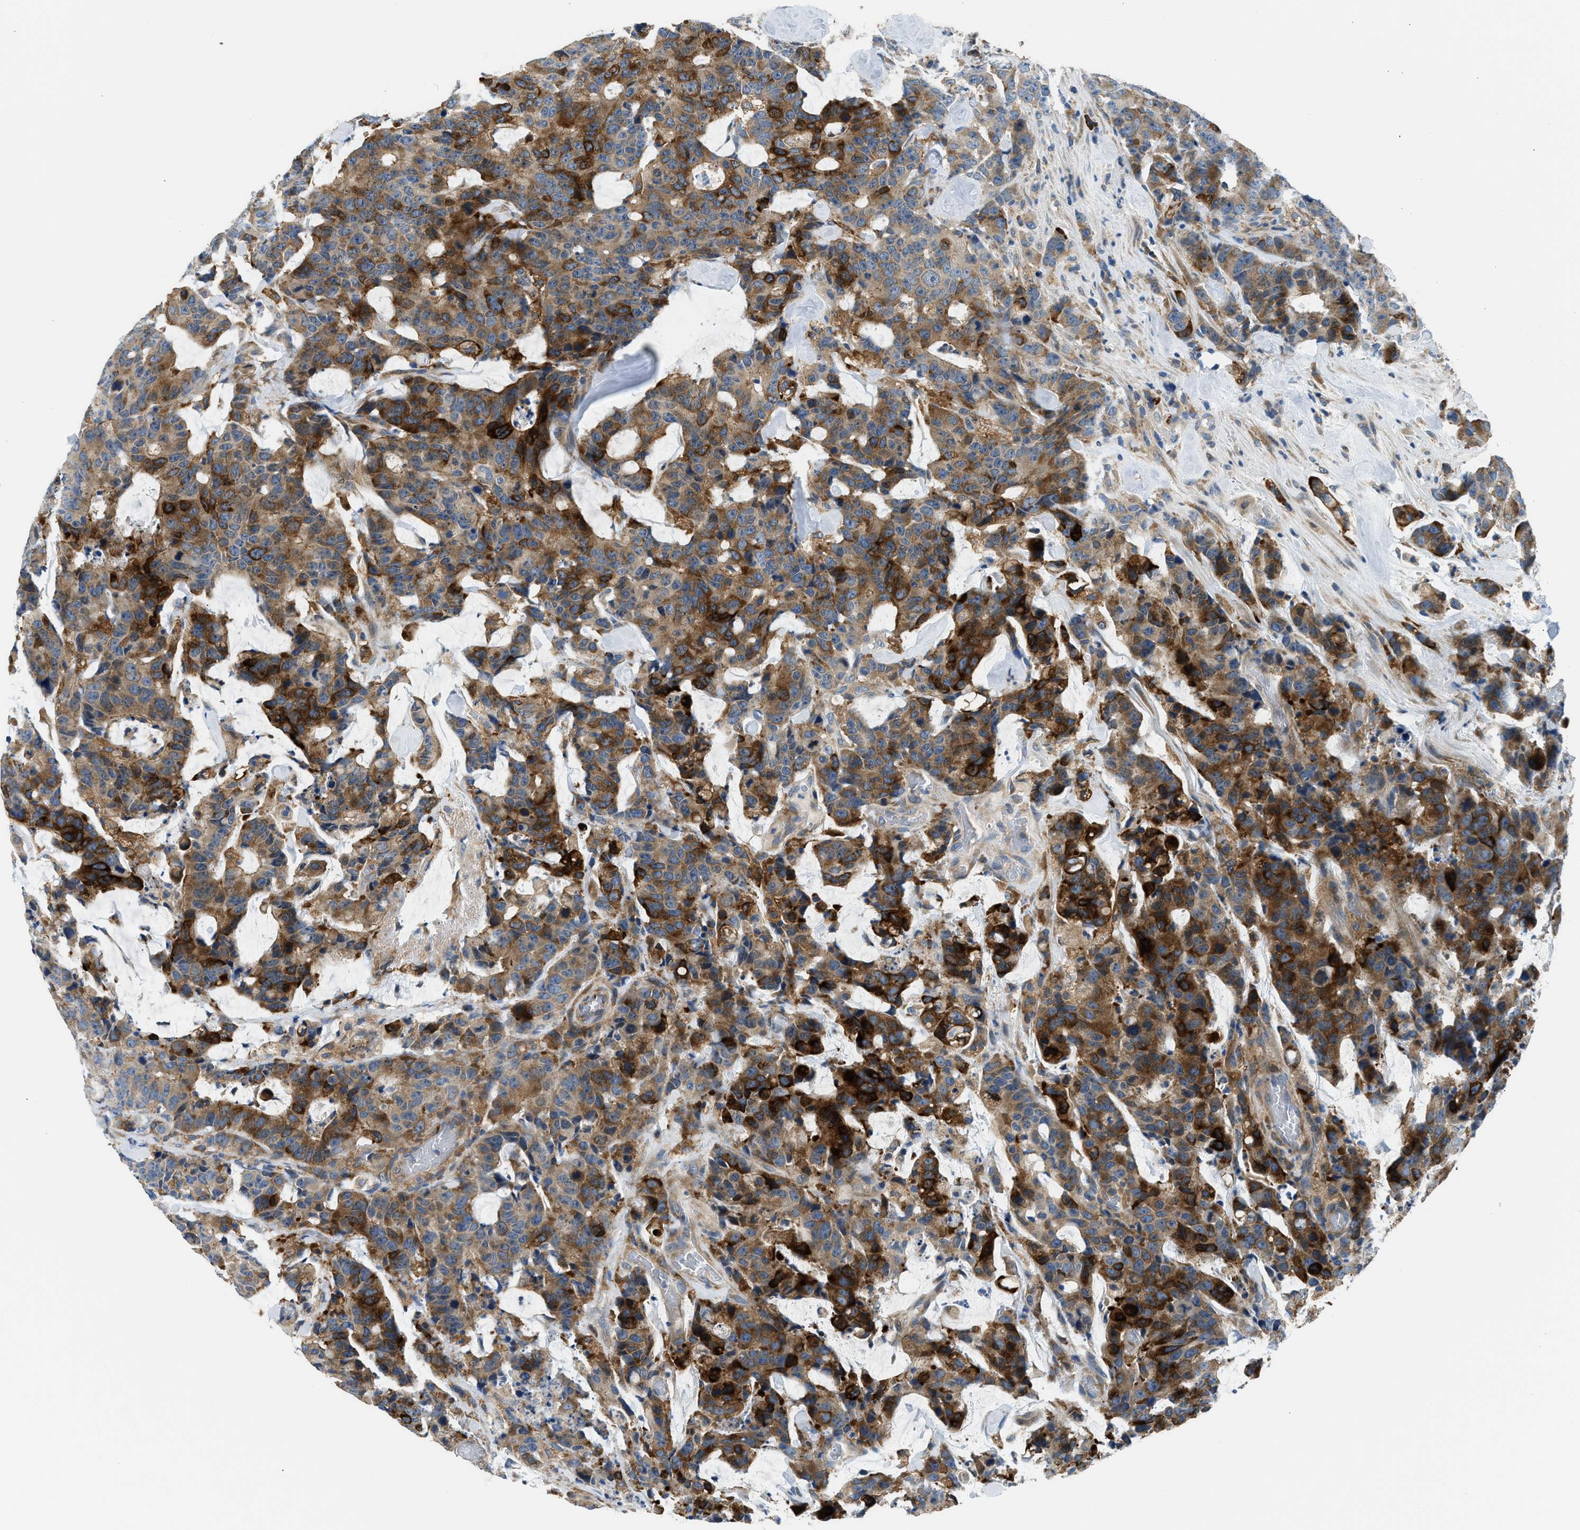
{"staining": {"intensity": "strong", "quantity": ">75%", "location": "cytoplasmic/membranous"}, "tissue": "colorectal cancer", "cell_type": "Tumor cells", "image_type": "cancer", "snomed": [{"axis": "morphology", "description": "Adenocarcinoma, NOS"}, {"axis": "topography", "description": "Colon"}], "caption": "Immunohistochemistry (DAB (3,3'-diaminobenzidine)) staining of human colorectal cancer (adenocarcinoma) displays strong cytoplasmic/membranous protein staining in approximately >75% of tumor cells.", "gene": "LPIN2", "patient": {"sex": "female", "age": 86}}